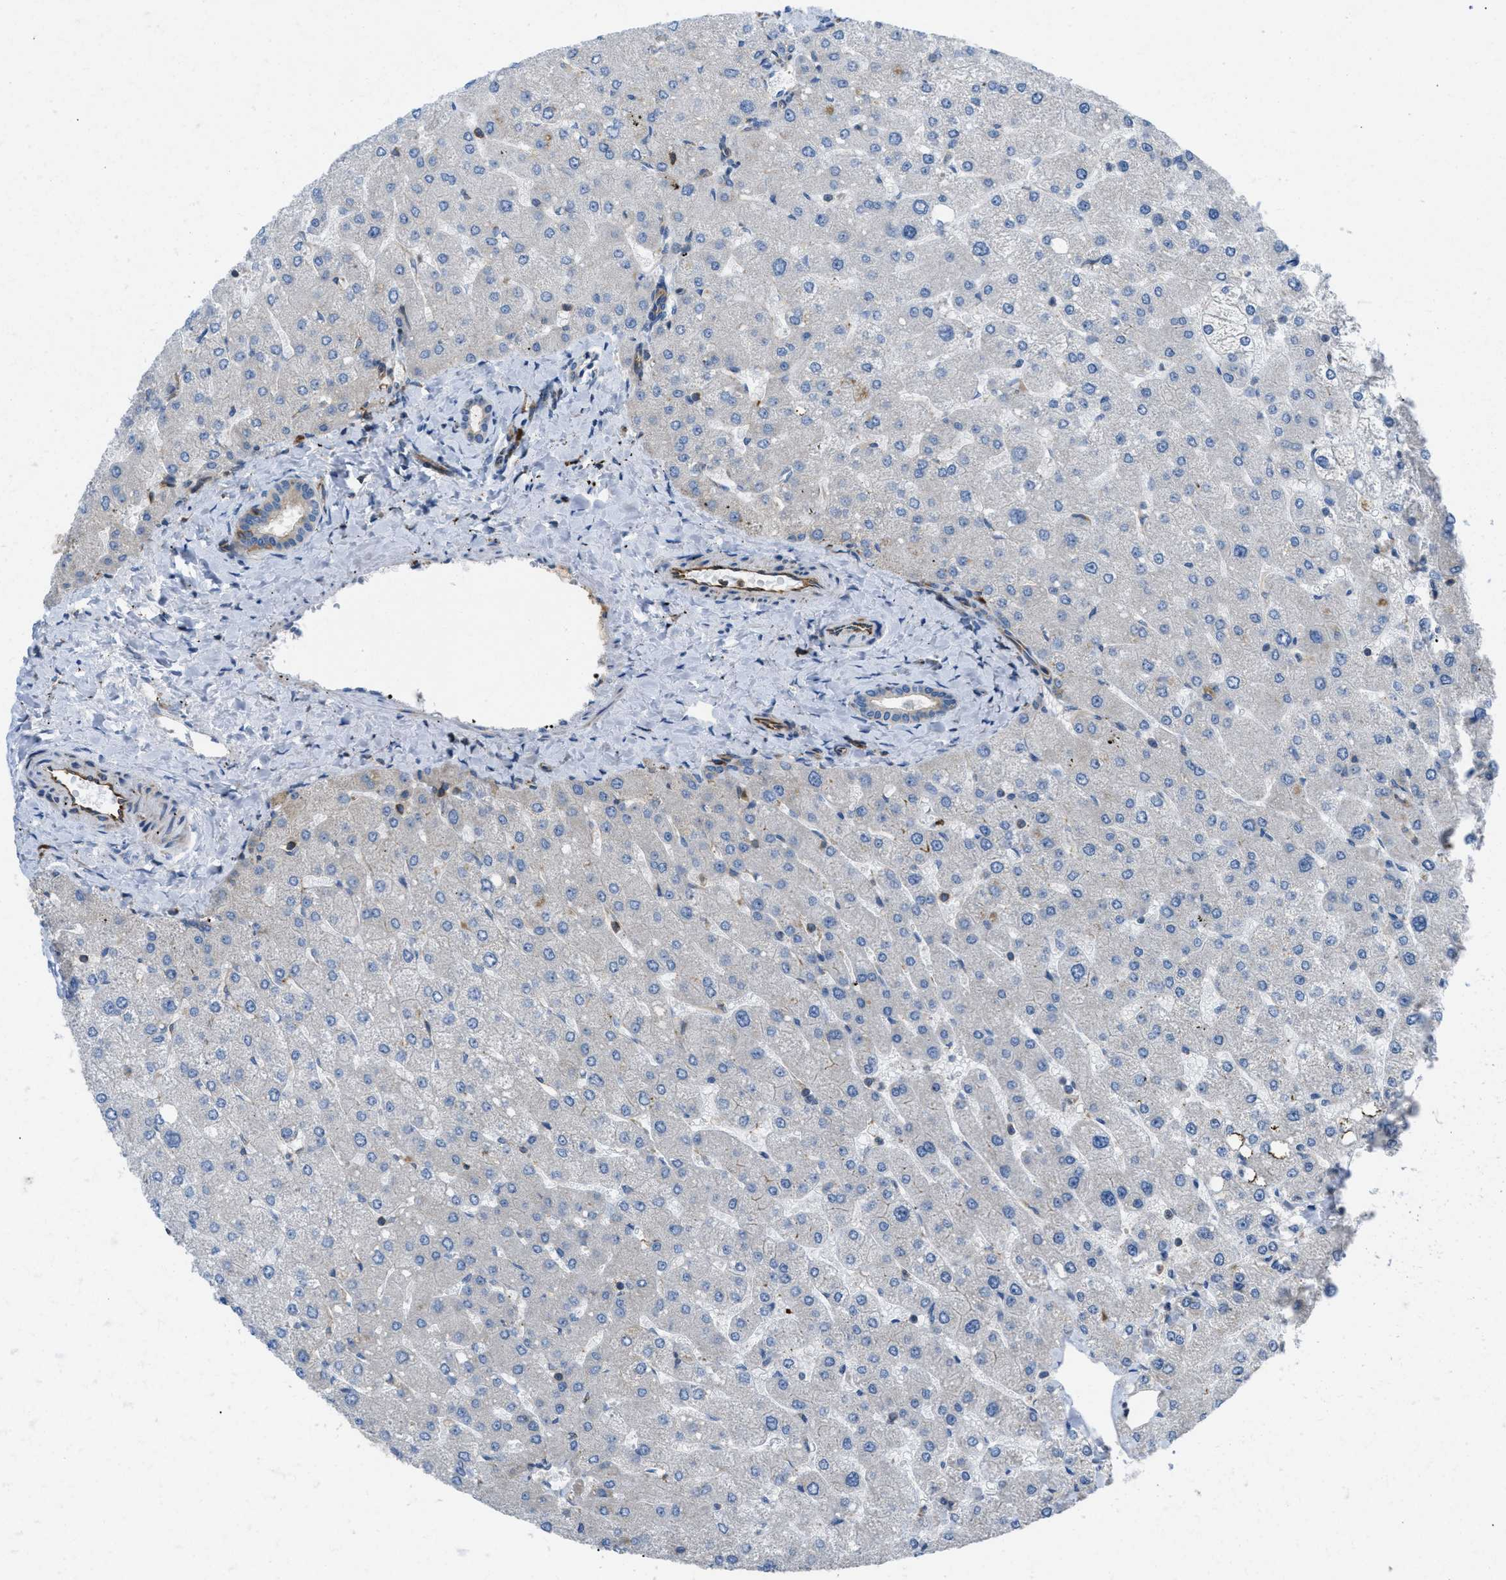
{"staining": {"intensity": "negative", "quantity": "none", "location": "none"}, "tissue": "liver", "cell_type": "Cholangiocytes", "image_type": "normal", "snomed": [{"axis": "morphology", "description": "Normal tissue, NOS"}, {"axis": "topography", "description": "Liver"}], "caption": "Human liver stained for a protein using immunohistochemistry (IHC) exhibits no staining in cholangiocytes.", "gene": "ATP2A3", "patient": {"sex": "male", "age": 55}}